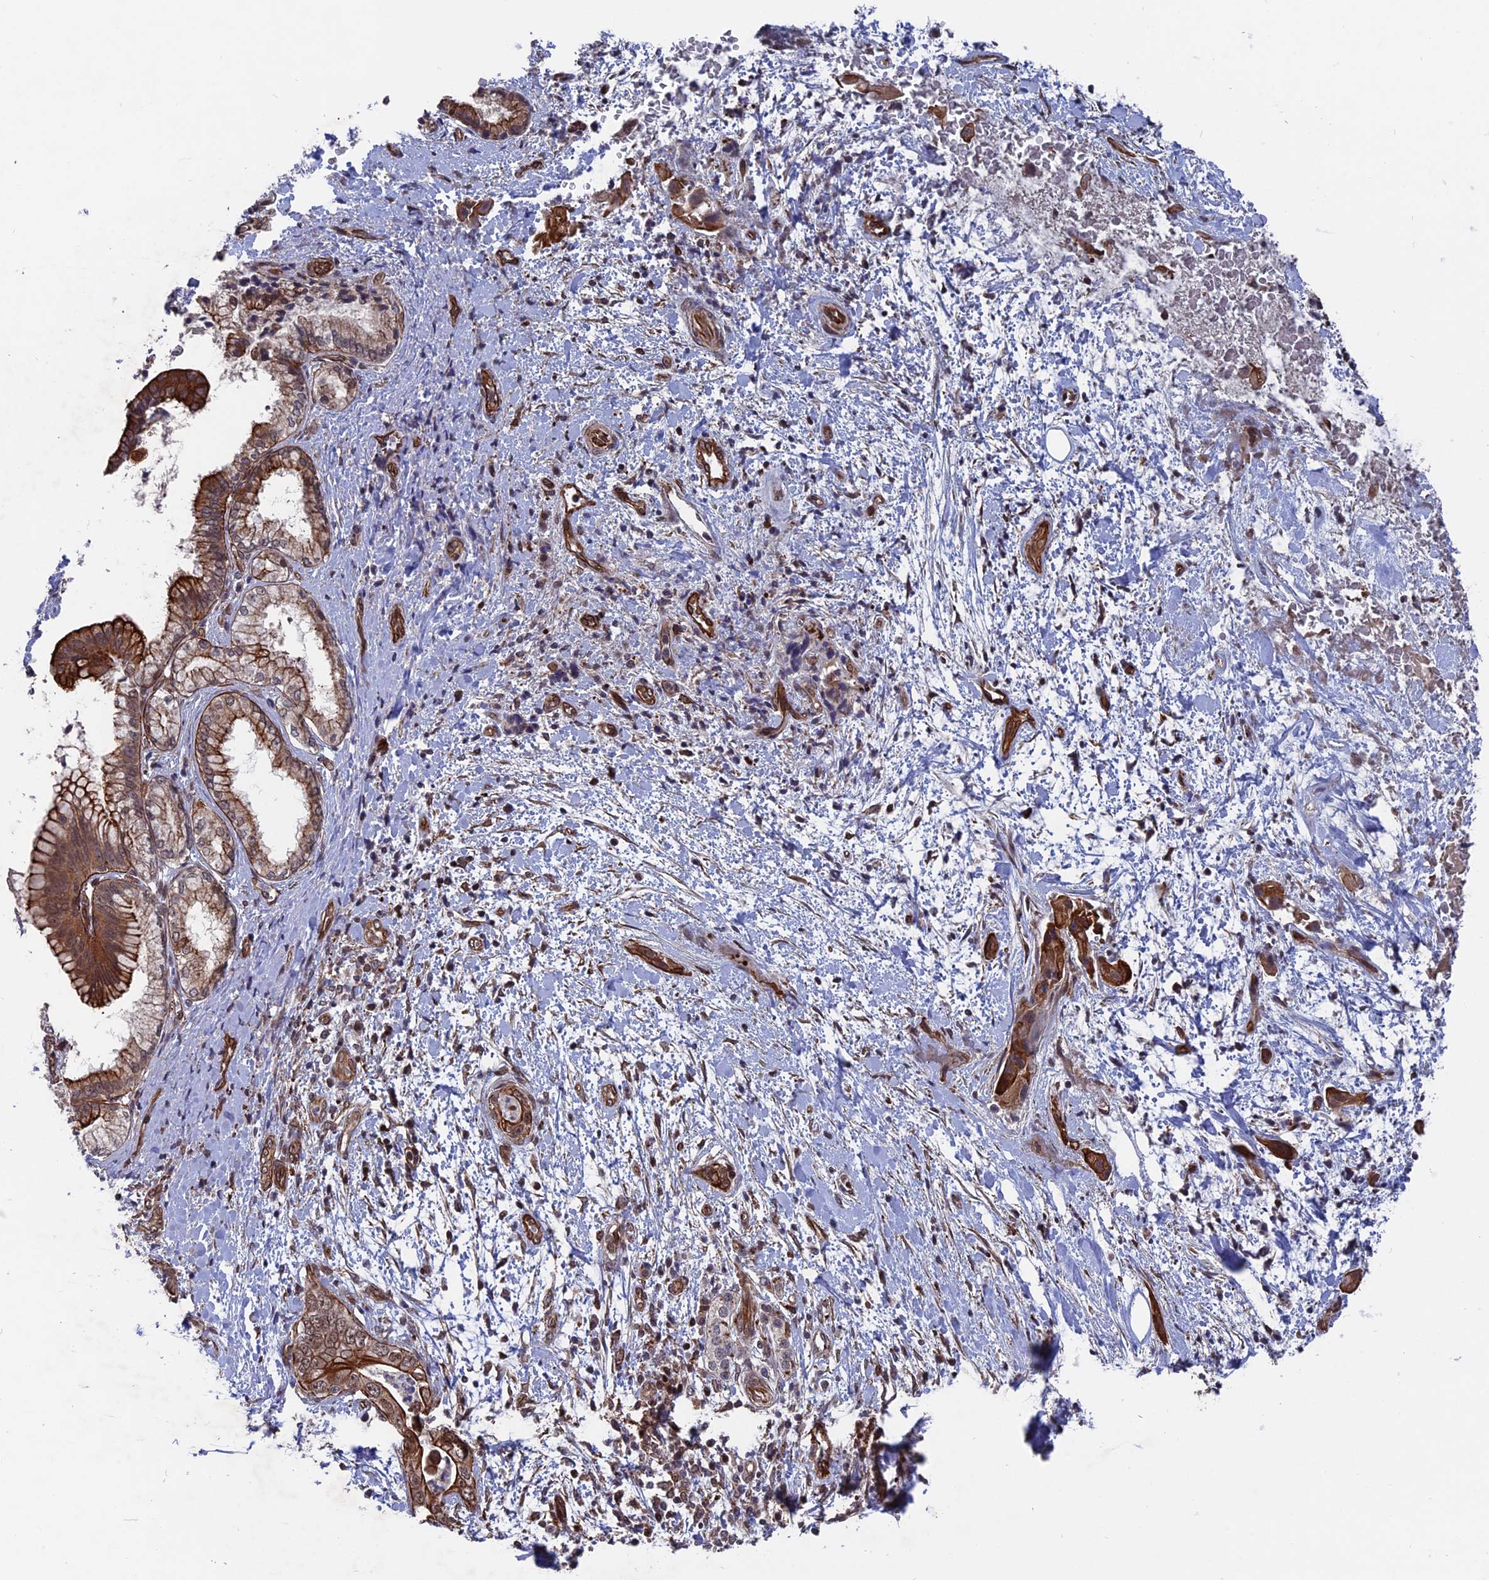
{"staining": {"intensity": "strong", "quantity": ">75%", "location": "cytoplasmic/membranous"}, "tissue": "pancreatic cancer", "cell_type": "Tumor cells", "image_type": "cancer", "snomed": [{"axis": "morphology", "description": "Adenocarcinoma, NOS"}, {"axis": "topography", "description": "Pancreas"}], "caption": "Pancreatic cancer (adenocarcinoma) stained with DAB (3,3'-diaminobenzidine) immunohistochemistry (IHC) exhibits high levels of strong cytoplasmic/membranous staining in approximately >75% of tumor cells.", "gene": "NOSIP", "patient": {"sex": "female", "age": 78}}